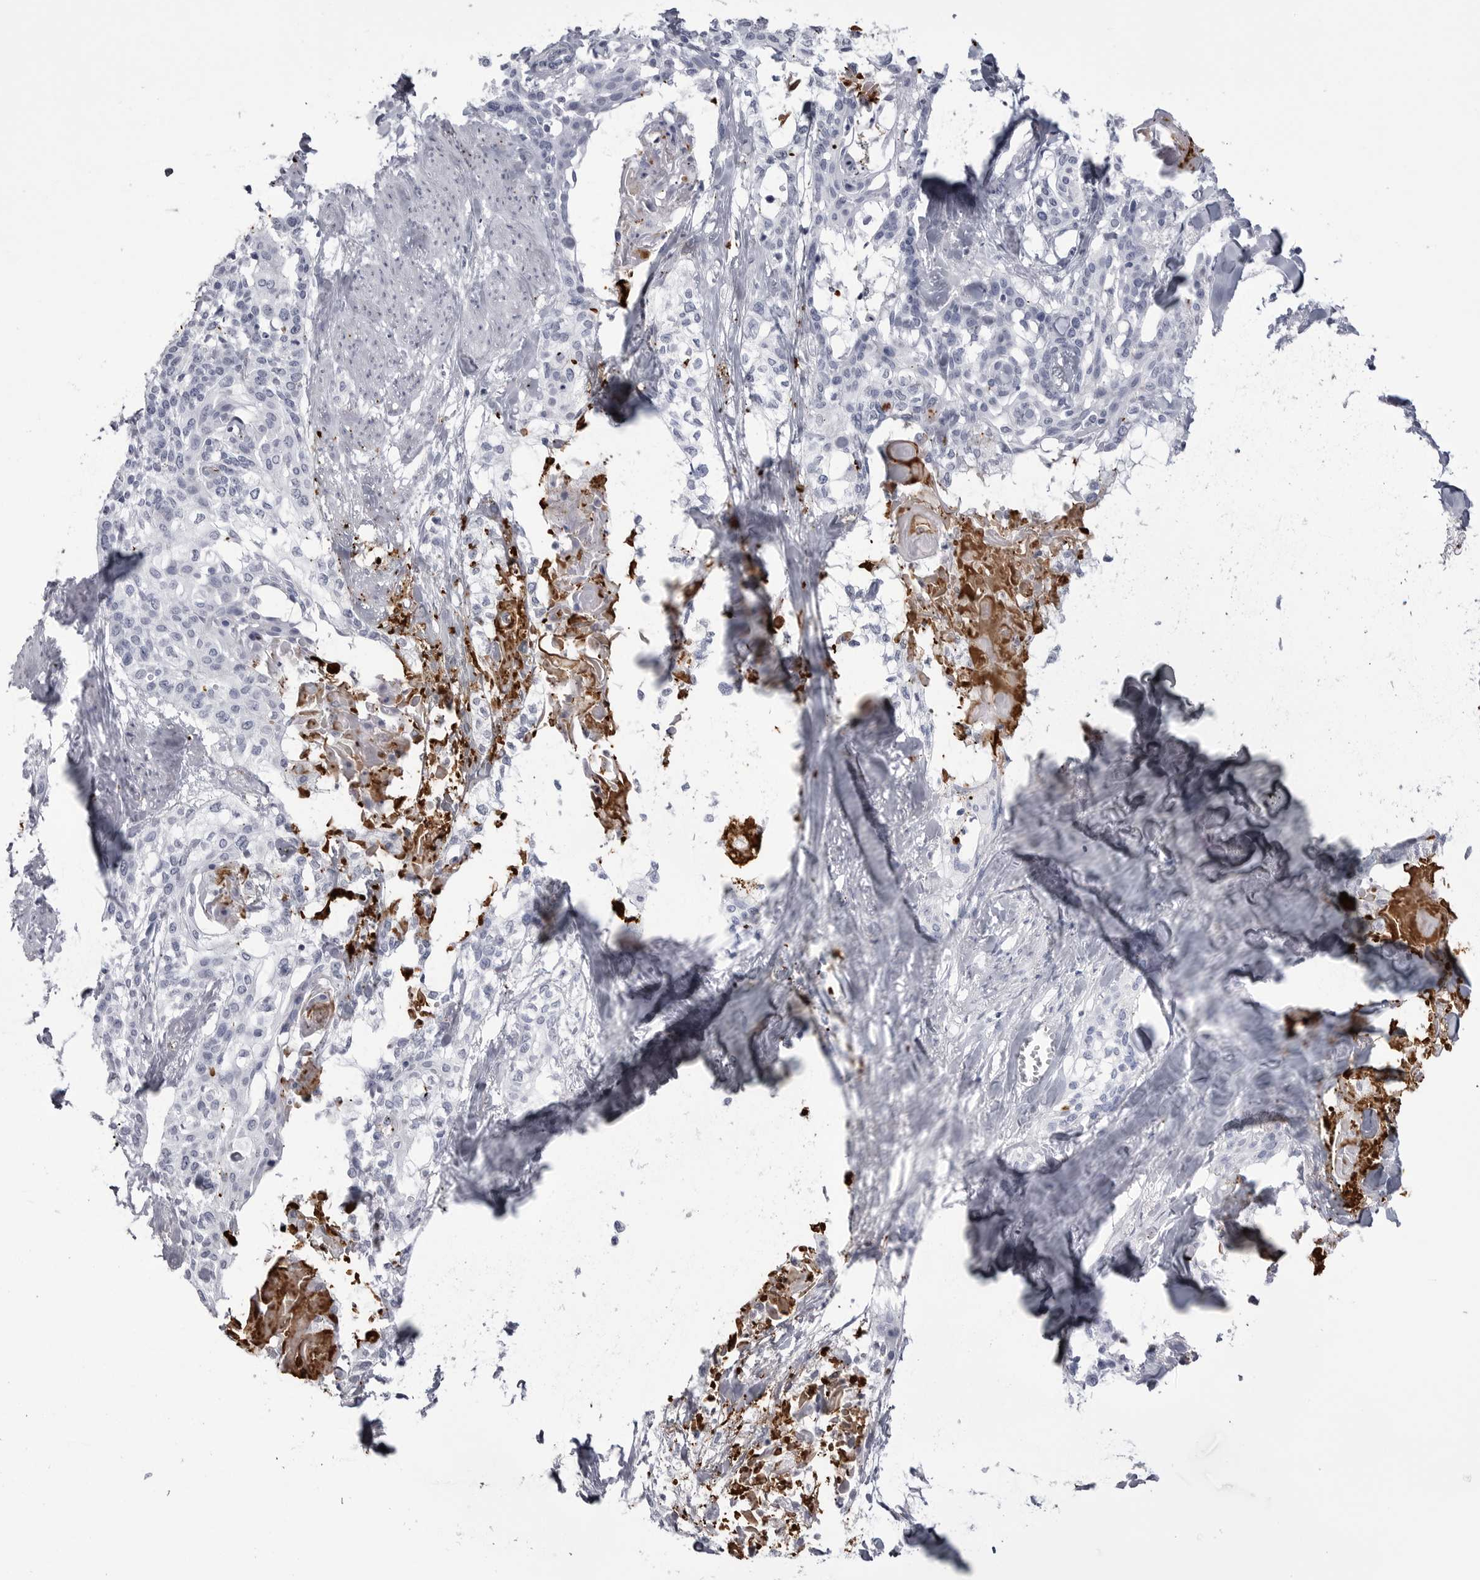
{"staining": {"intensity": "negative", "quantity": "none", "location": "none"}, "tissue": "cervical cancer", "cell_type": "Tumor cells", "image_type": "cancer", "snomed": [{"axis": "morphology", "description": "Squamous cell carcinoma, NOS"}, {"axis": "topography", "description": "Cervix"}], "caption": "Cervical cancer (squamous cell carcinoma) was stained to show a protein in brown. There is no significant expression in tumor cells.", "gene": "COL26A1", "patient": {"sex": "female", "age": 57}}